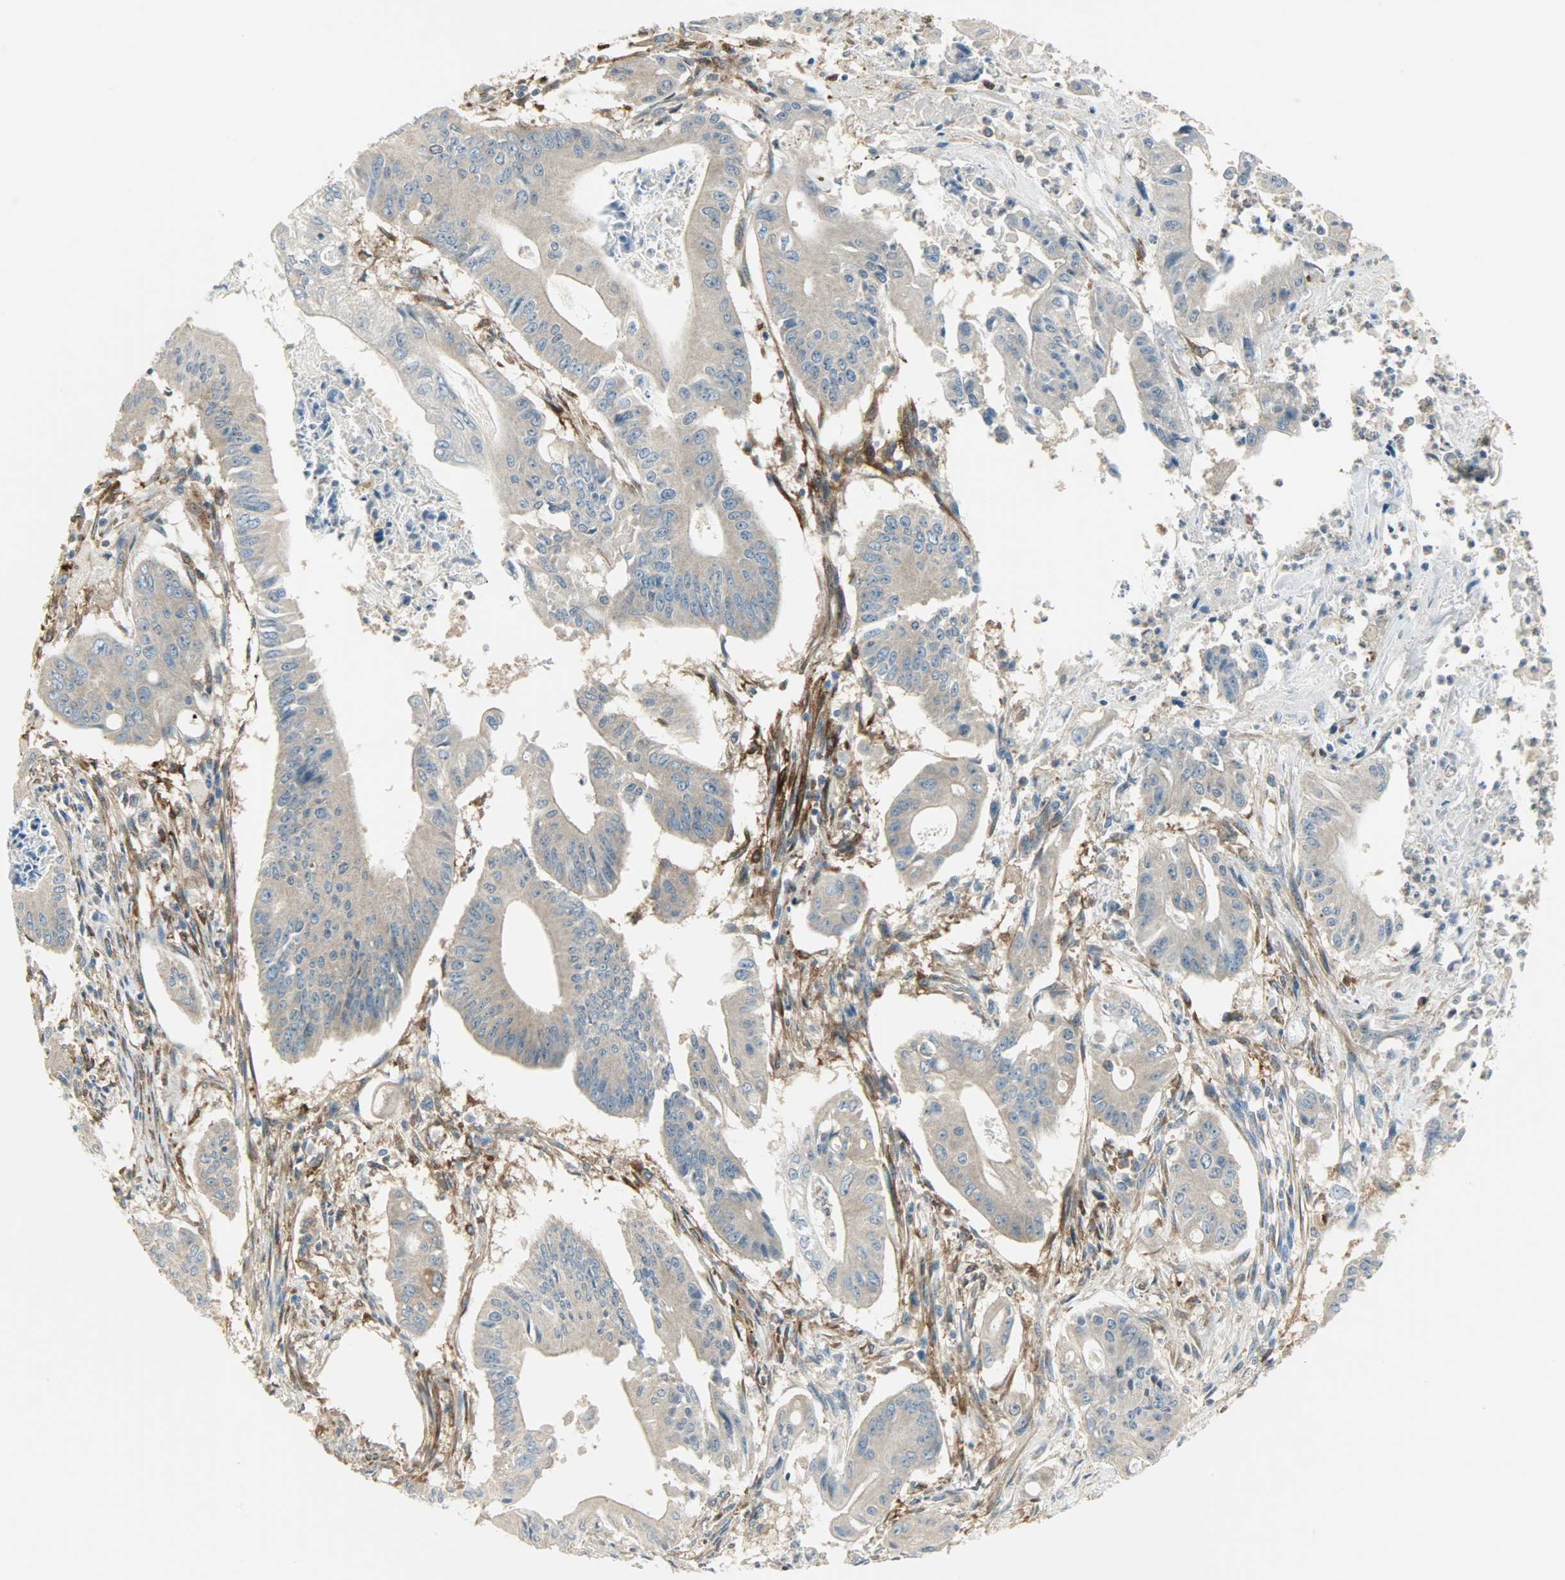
{"staining": {"intensity": "moderate", "quantity": ">75%", "location": "cytoplasmic/membranous"}, "tissue": "pancreatic cancer", "cell_type": "Tumor cells", "image_type": "cancer", "snomed": [{"axis": "morphology", "description": "Normal tissue, NOS"}, {"axis": "topography", "description": "Lymph node"}], "caption": "This image demonstrates pancreatic cancer stained with immunohistochemistry to label a protein in brown. The cytoplasmic/membranous of tumor cells show moderate positivity for the protein. Nuclei are counter-stained blue.", "gene": "WARS1", "patient": {"sex": "male", "age": 62}}